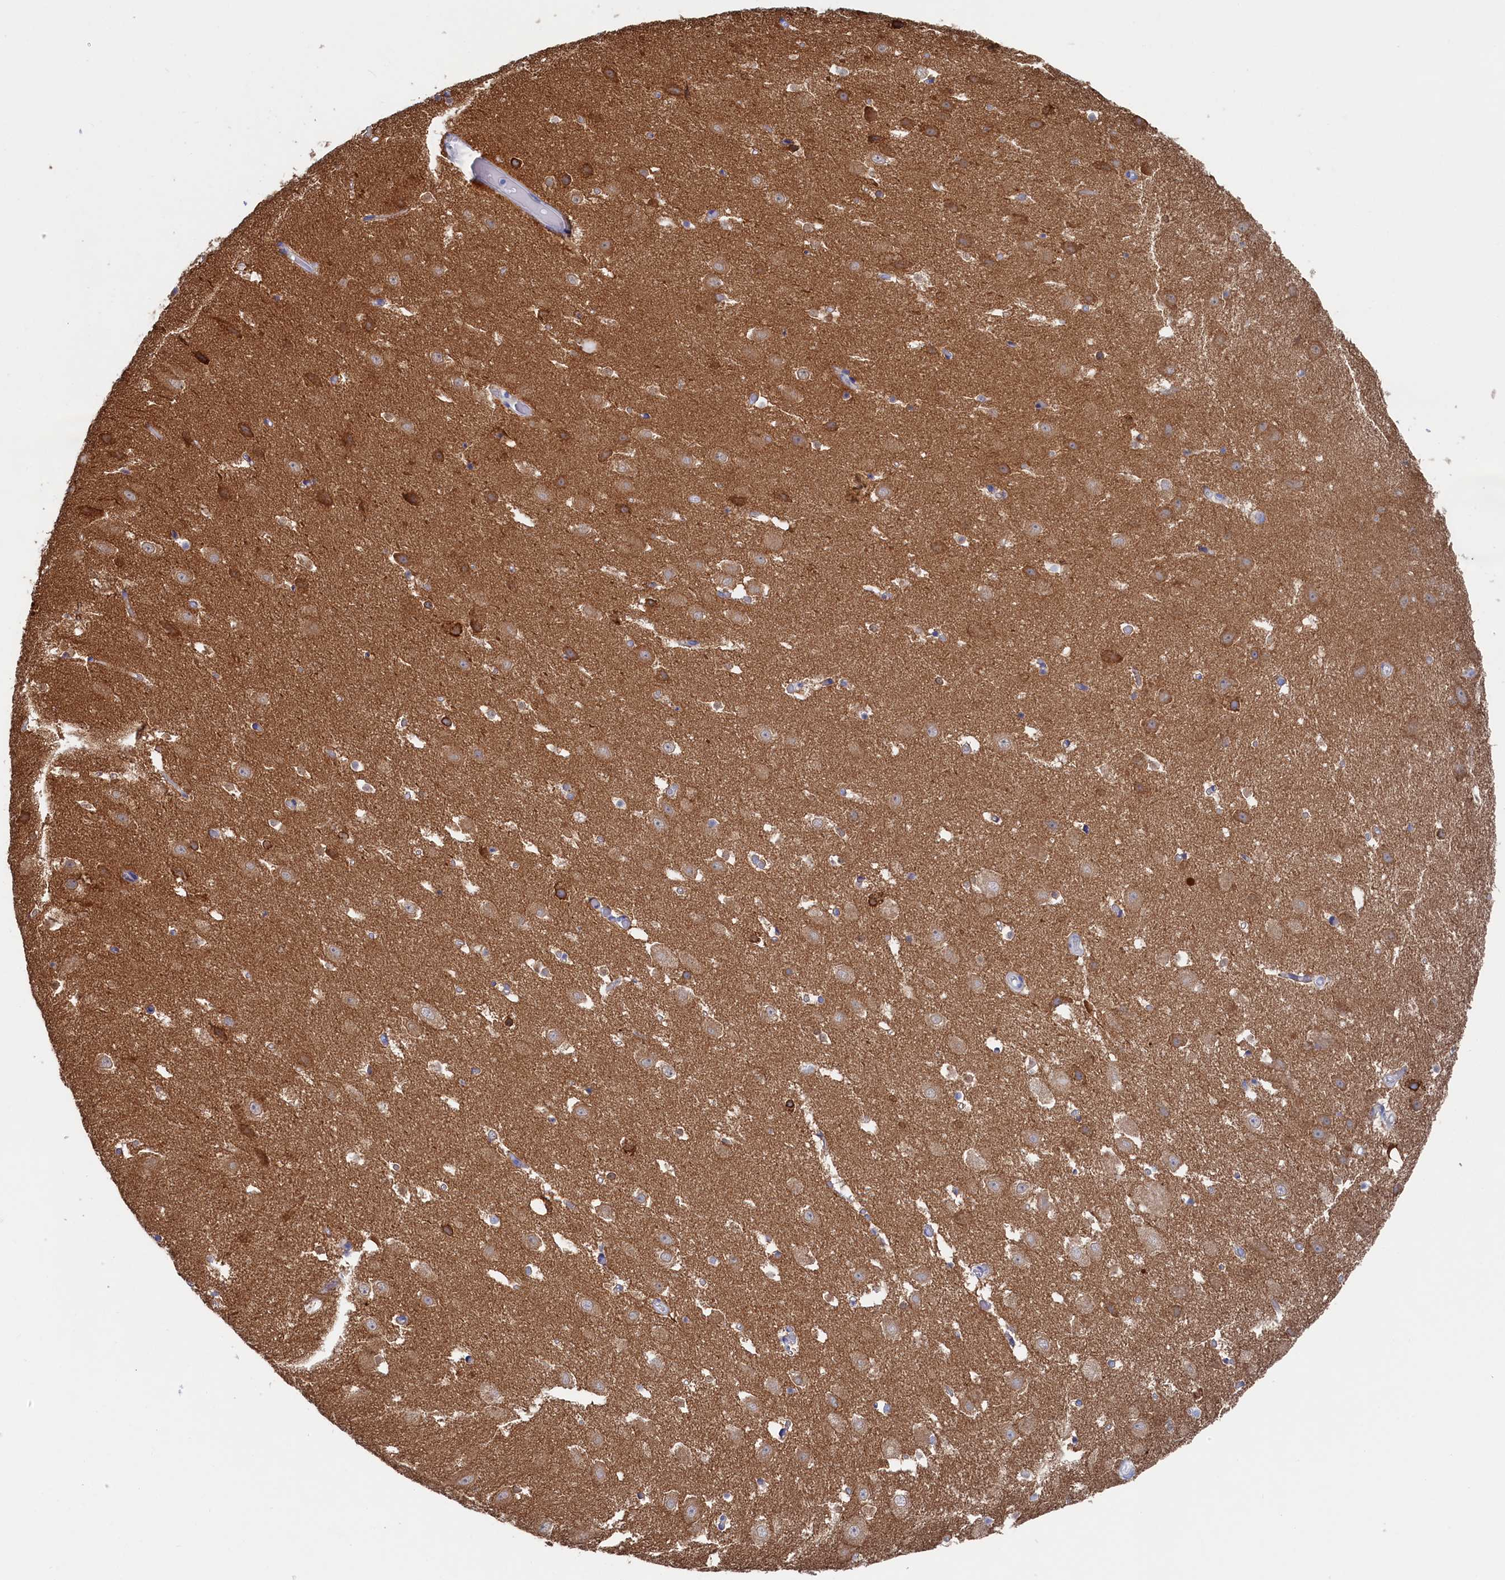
{"staining": {"intensity": "moderate", "quantity": "<25%", "location": "cytoplasmic/membranous"}, "tissue": "hippocampus", "cell_type": "Glial cells", "image_type": "normal", "snomed": [{"axis": "morphology", "description": "Normal tissue, NOS"}, {"axis": "topography", "description": "Hippocampus"}], "caption": "Immunohistochemistry (IHC) micrograph of benign hippocampus: hippocampus stained using immunohistochemistry exhibits low levels of moderate protein expression localized specifically in the cytoplasmic/membranous of glial cells, appearing as a cytoplasmic/membranous brown color.", "gene": "TMOD2", "patient": {"sex": "female", "age": 52}}